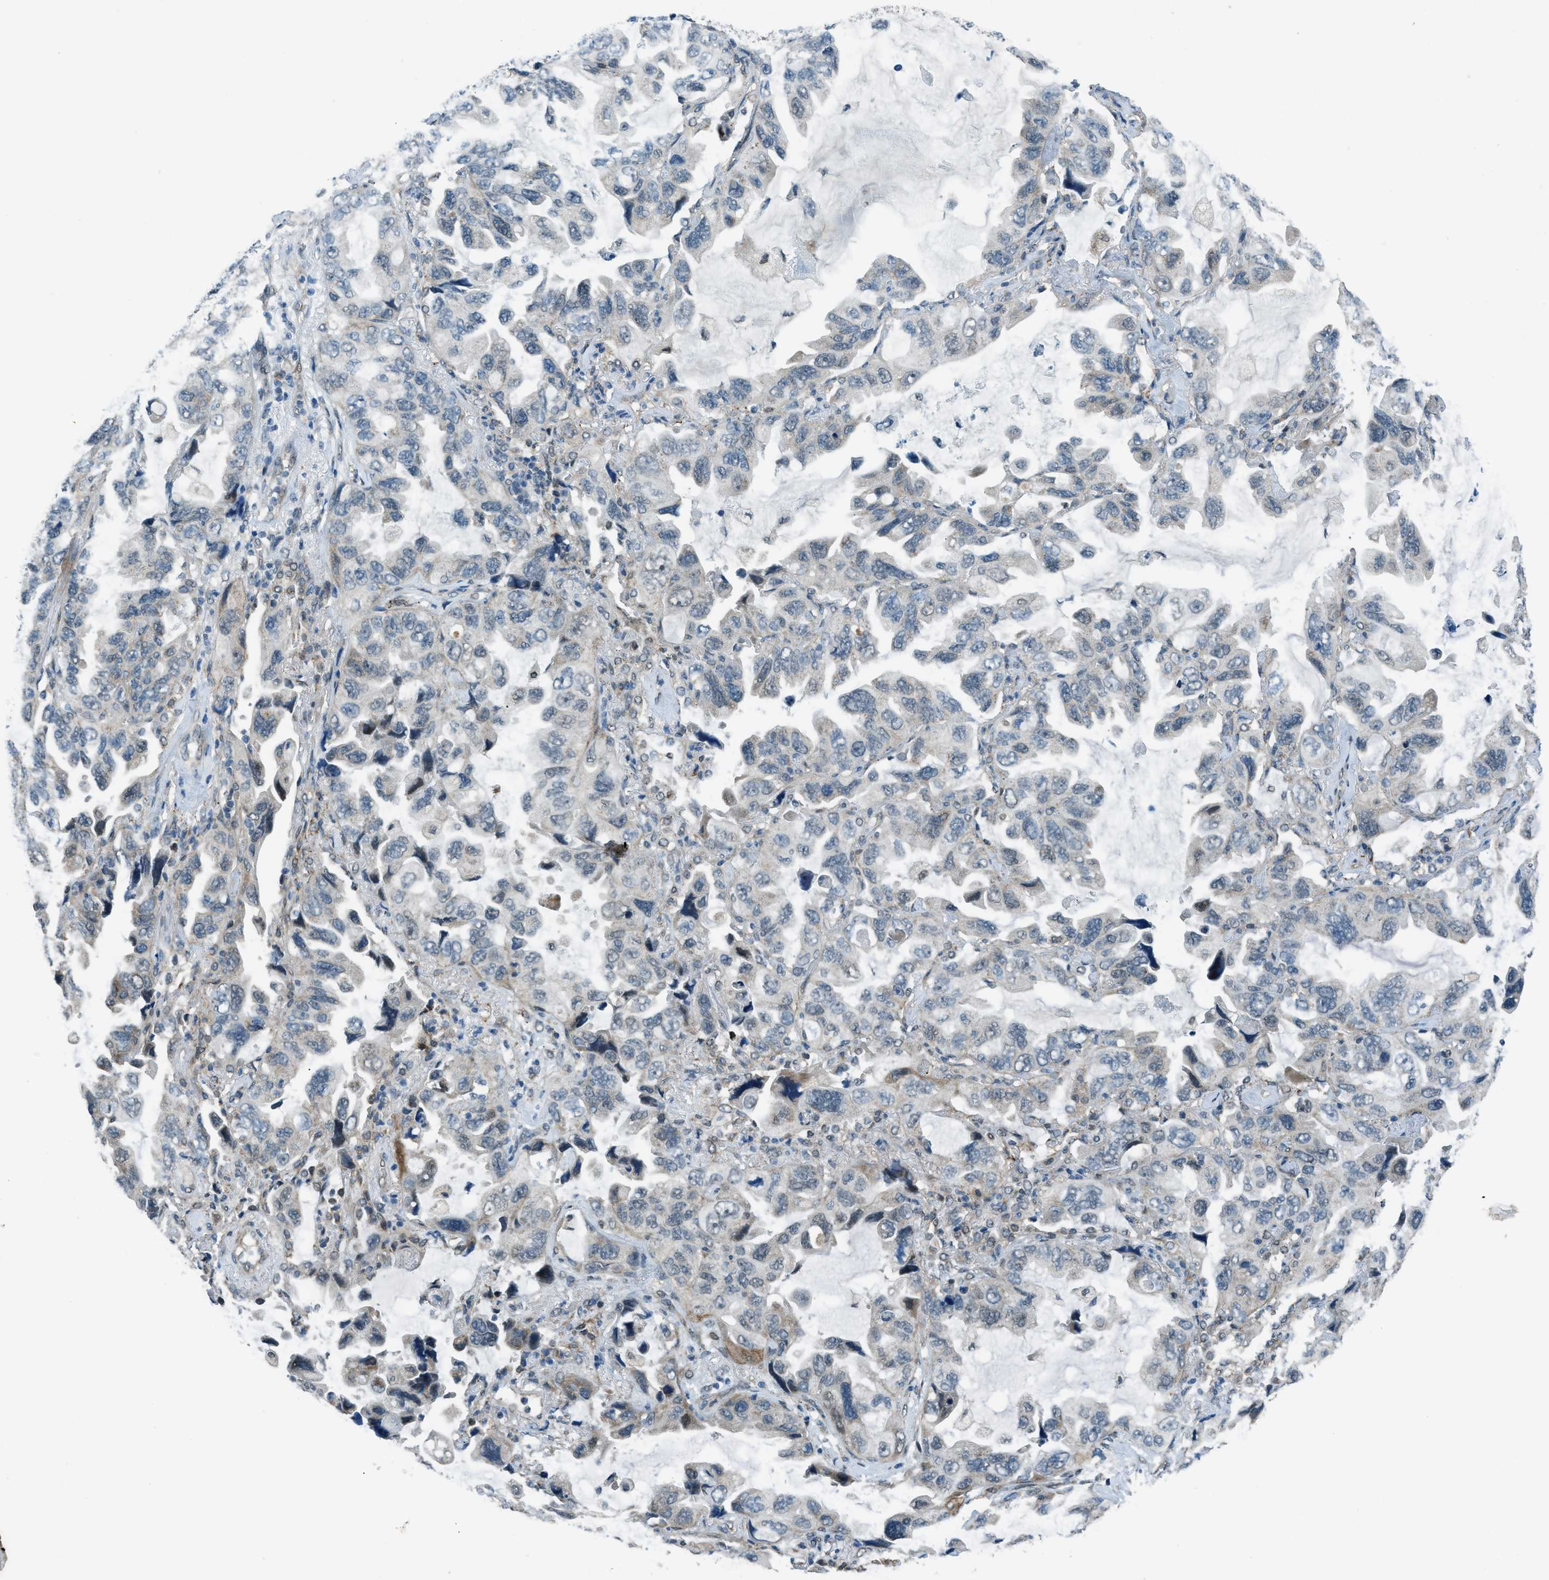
{"staining": {"intensity": "weak", "quantity": "<25%", "location": "nuclear"}, "tissue": "lung cancer", "cell_type": "Tumor cells", "image_type": "cancer", "snomed": [{"axis": "morphology", "description": "Squamous cell carcinoma, NOS"}, {"axis": "topography", "description": "Lung"}], "caption": "Immunohistochemistry (IHC) of human lung cancer (squamous cell carcinoma) demonstrates no positivity in tumor cells.", "gene": "NPEPL1", "patient": {"sex": "female", "age": 73}}